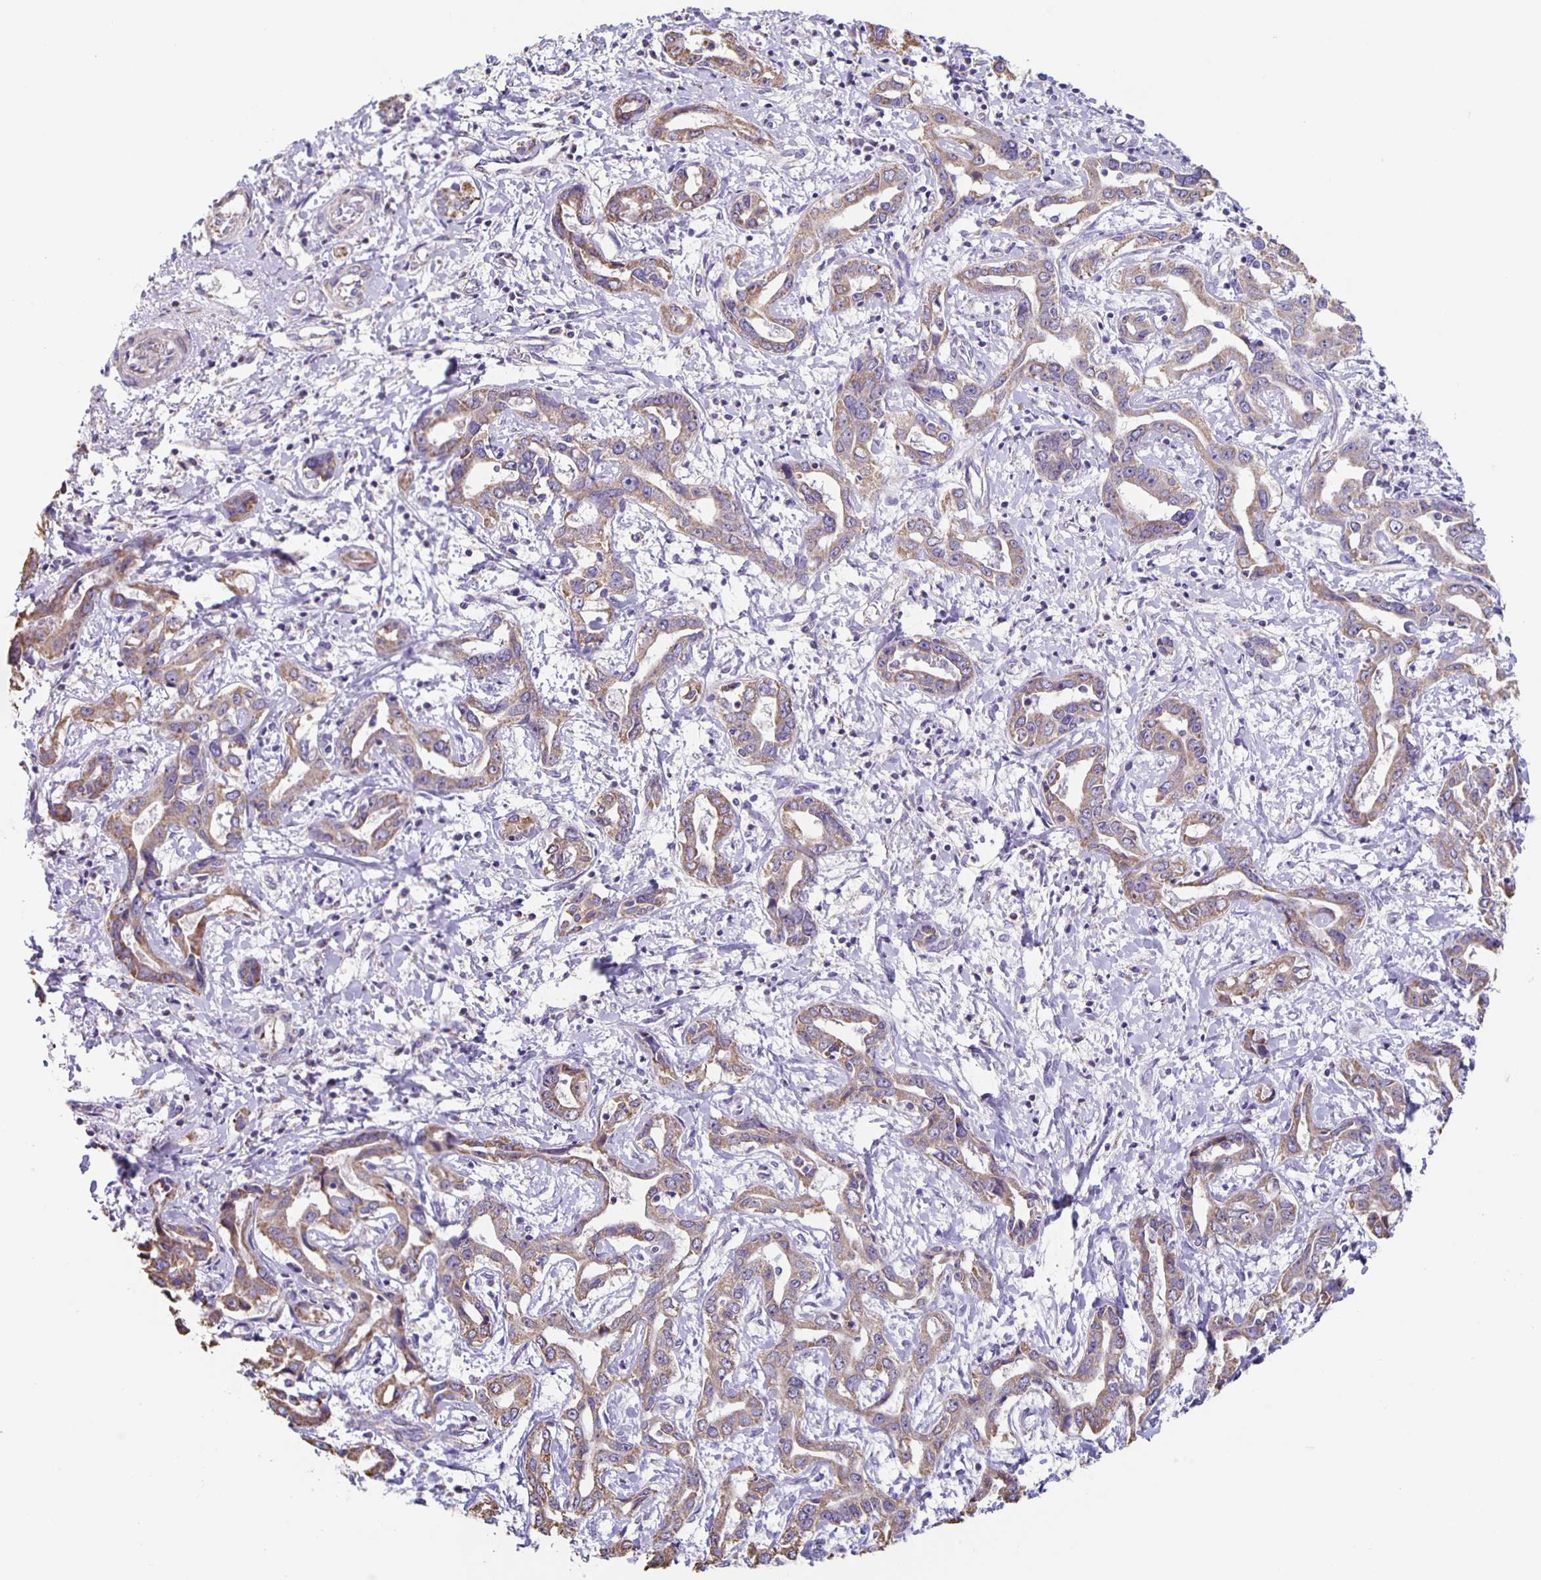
{"staining": {"intensity": "moderate", "quantity": "25%-75%", "location": "cytoplasmic/membranous"}, "tissue": "liver cancer", "cell_type": "Tumor cells", "image_type": "cancer", "snomed": [{"axis": "morphology", "description": "Cholangiocarcinoma"}, {"axis": "topography", "description": "Liver"}], "caption": "Immunohistochemistry staining of liver cancer (cholangiocarcinoma), which reveals medium levels of moderate cytoplasmic/membranous expression in approximately 25%-75% of tumor cells indicating moderate cytoplasmic/membranous protein expression. The staining was performed using DAB (brown) for protein detection and nuclei were counterstained in hematoxylin (blue).", "gene": "TPPP", "patient": {"sex": "male", "age": 59}}